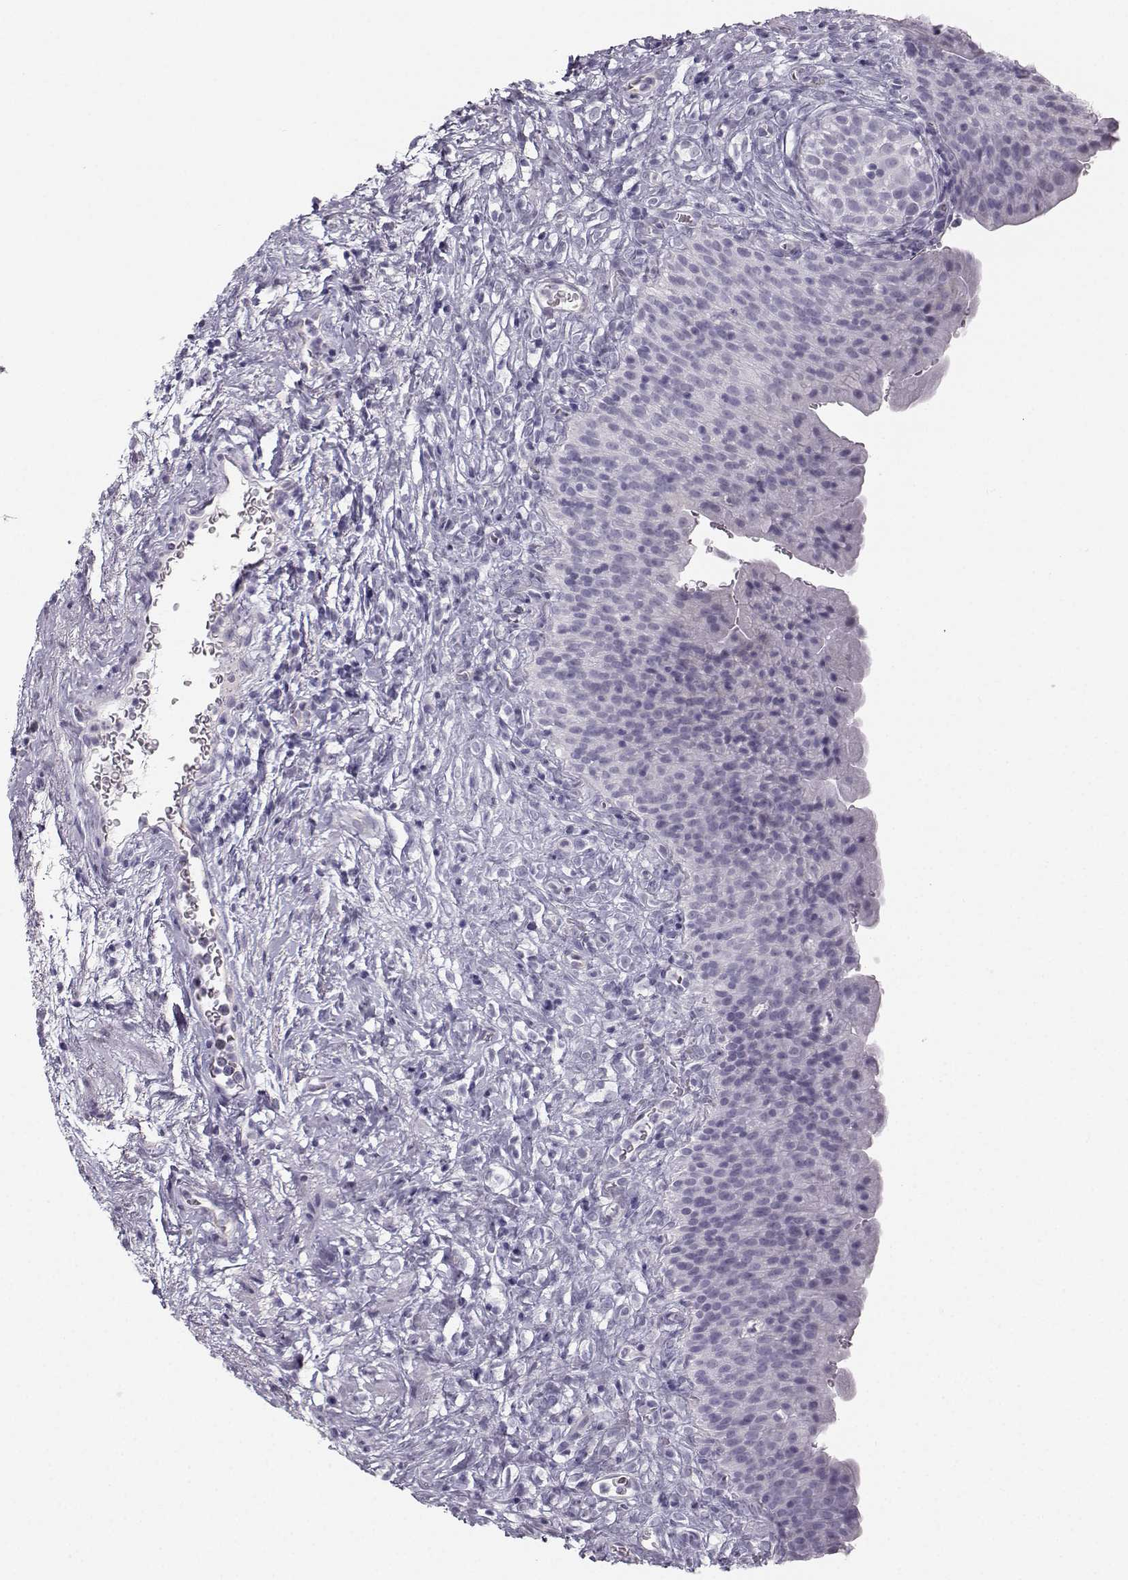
{"staining": {"intensity": "negative", "quantity": "none", "location": "none"}, "tissue": "urinary bladder", "cell_type": "Urothelial cells", "image_type": "normal", "snomed": [{"axis": "morphology", "description": "Normal tissue, NOS"}, {"axis": "topography", "description": "Urinary bladder"}], "caption": "A high-resolution histopathology image shows immunohistochemistry (IHC) staining of benign urinary bladder, which shows no significant expression in urothelial cells.", "gene": "CASR", "patient": {"sex": "male", "age": 76}}